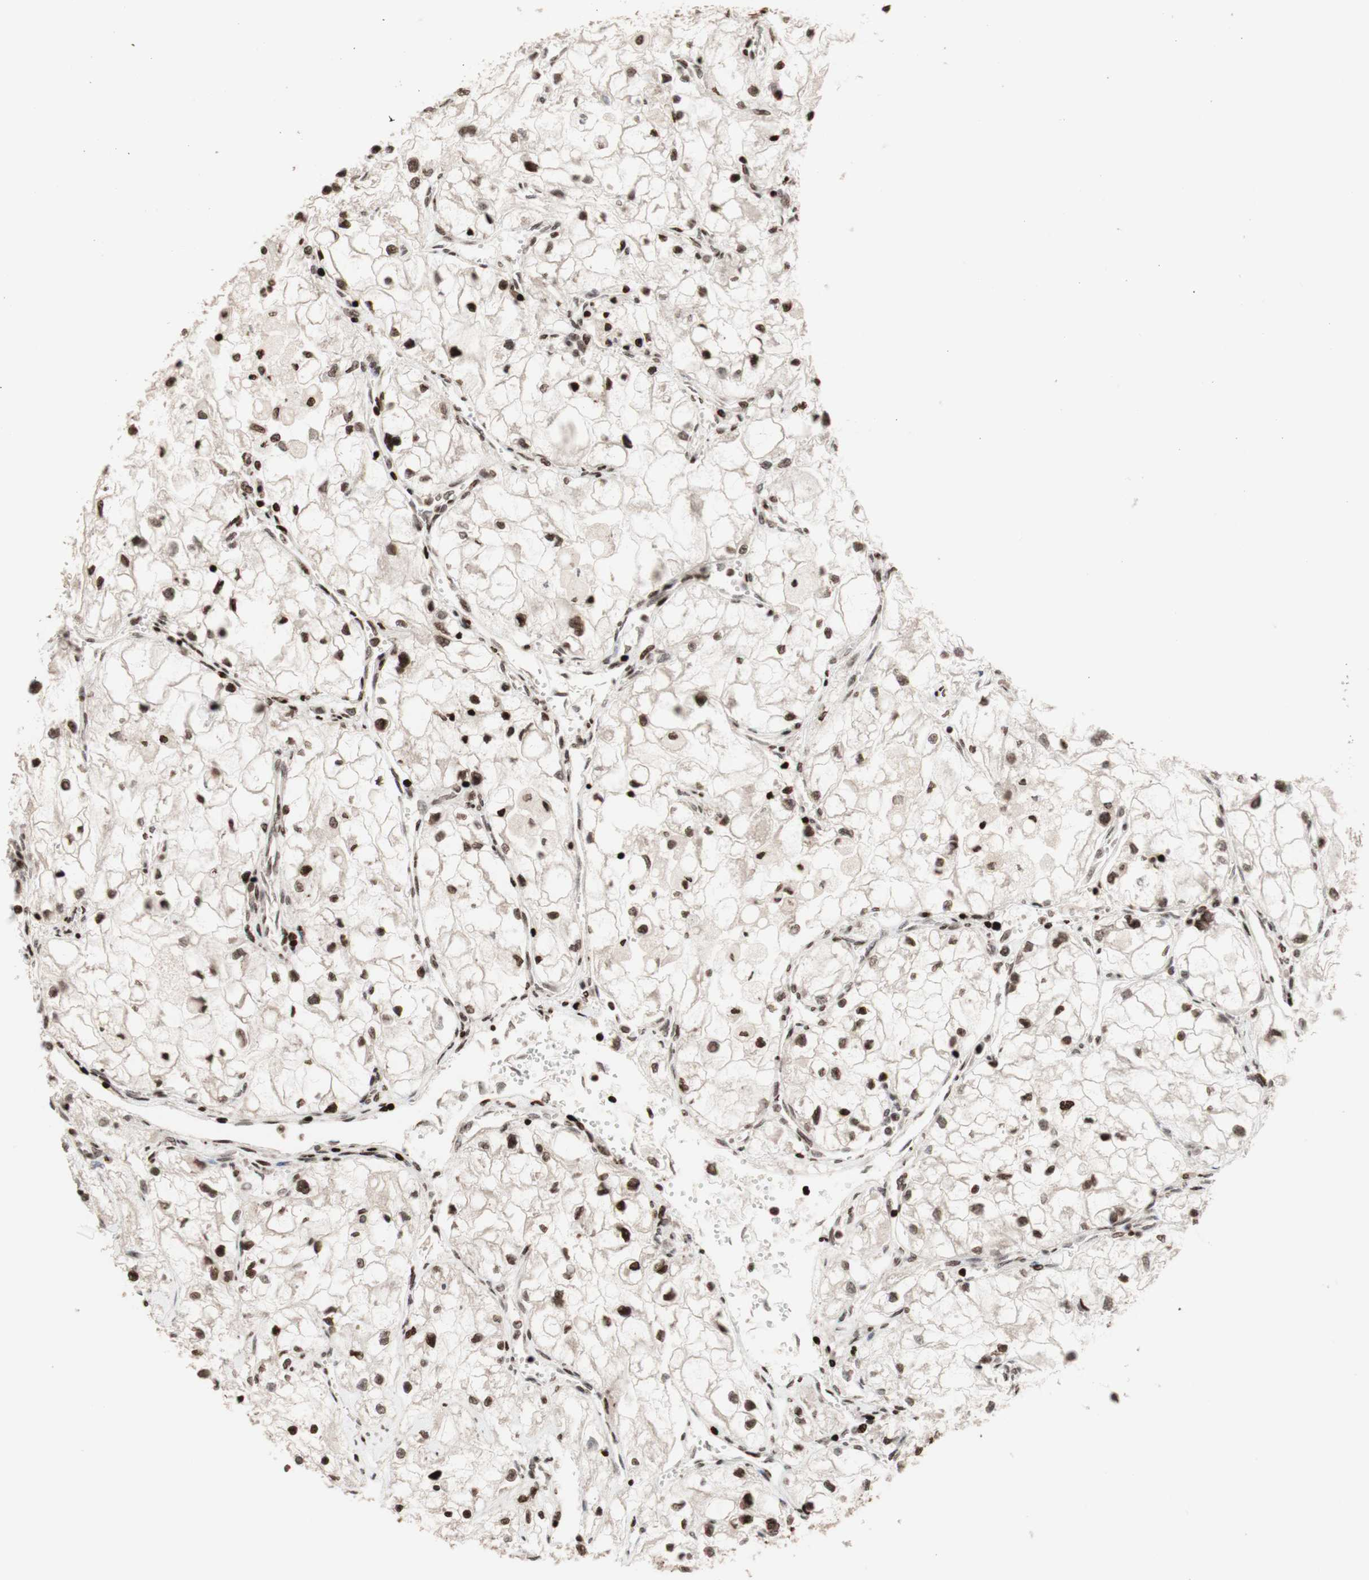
{"staining": {"intensity": "weak", "quantity": "25%-75%", "location": "nuclear"}, "tissue": "renal cancer", "cell_type": "Tumor cells", "image_type": "cancer", "snomed": [{"axis": "morphology", "description": "Adenocarcinoma, NOS"}, {"axis": "topography", "description": "Kidney"}], "caption": "High-power microscopy captured an immunohistochemistry (IHC) histopathology image of adenocarcinoma (renal), revealing weak nuclear staining in approximately 25%-75% of tumor cells. The protein is shown in brown color, while the nuclei are stained blue.", "gene": "POLA1", "patient": {"sex": "female", "age": 70}}